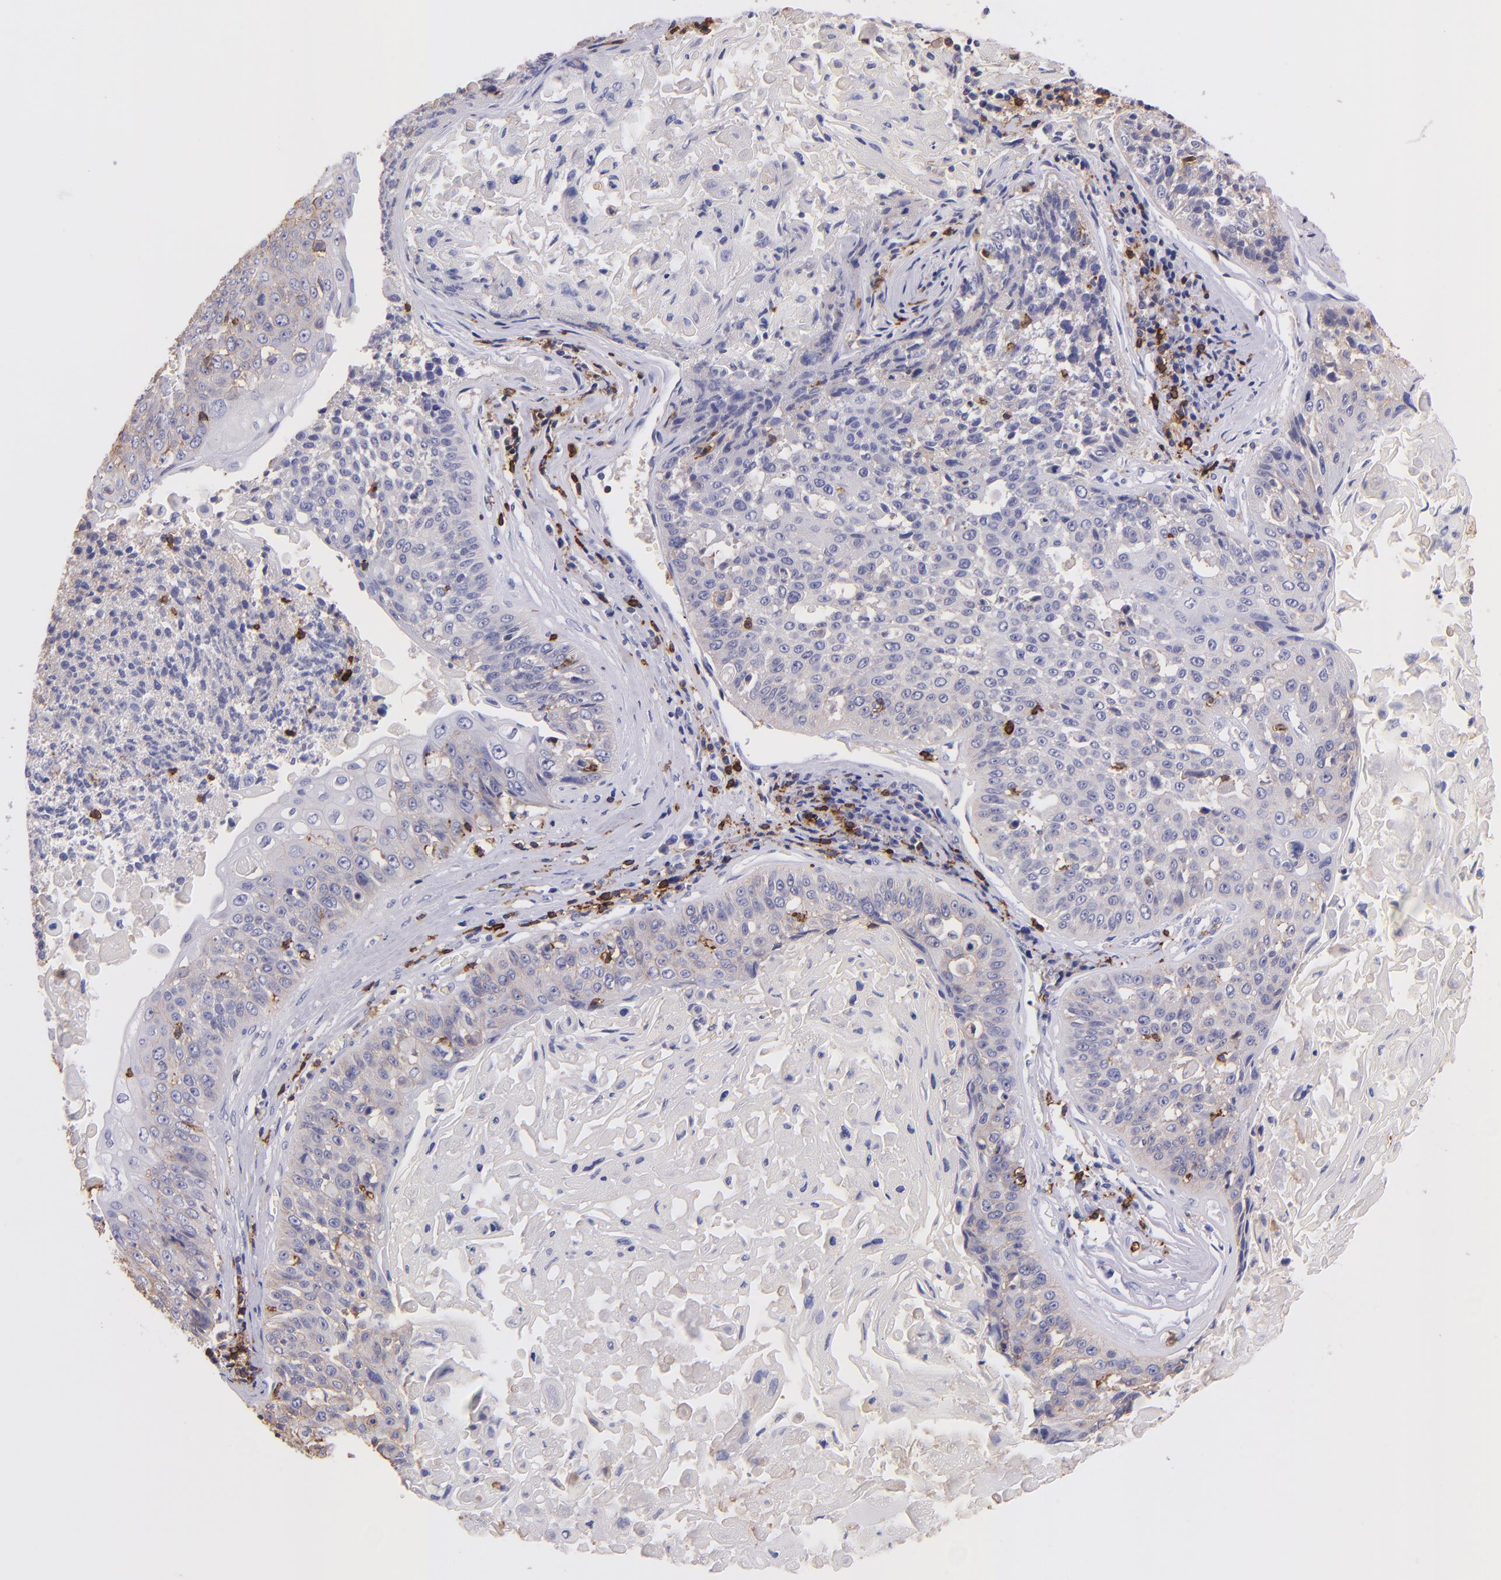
{"staining": {"intensity": "weak", "quantity": "25%-75%", "location": "cytoplasmic/membranous"}, "tissue": "lung cancer", "cell_type": "Tumor cells", "image_type": "cancer", "snomed": [{"axis": "morphology", "description": "Adenocarcinoma, NOS"}, {"axis": "topography", "description": "Lung"}], "caption": "An image of lung adenocarcinoma stained for a protein demonstrates weak cytoplasmic/membranous brown staining in tumor cells.", "gene": "SPN", "patient": {"sex": "male", "age": 60}}